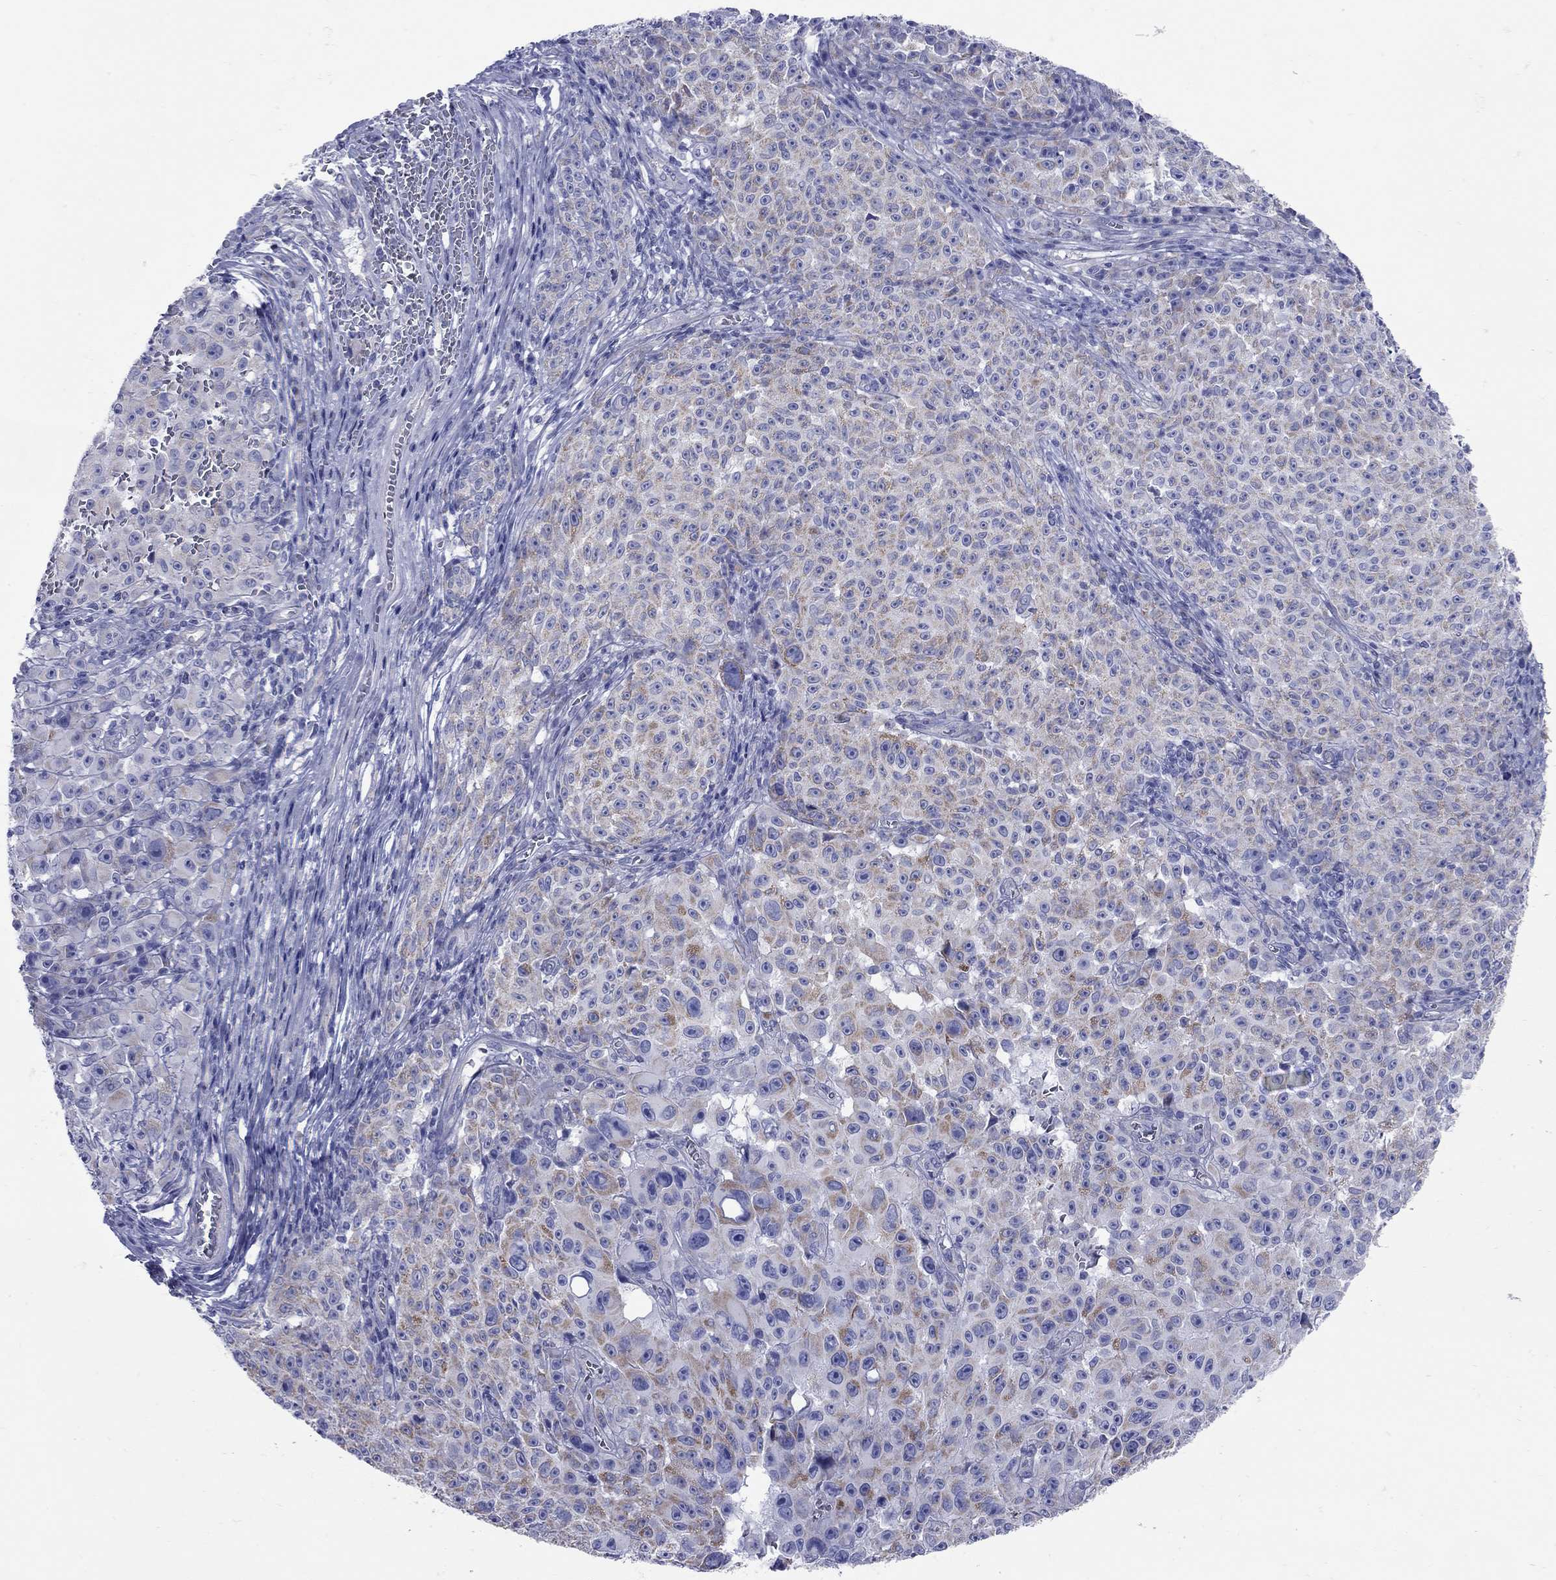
{"staining": {"intensity": "moderate", "quantity": "<25%", "location": "cytoplasmic/membranous"}, "tissue": "melanoma", "cell_type": "Tumor cells", "image_type": "cancer", "snomed": [{"axis": "morphology", "description": "Malignant melanoma, NOS"}, {"axis": "topography", "description": "Skin"}], "caption": "An immunohistochemistry photomicrograph of tumor tissue is shown. Protein staining in brown highlights moderate cytoplasmic/membranous positivity in malignant melanoma within tumor cells.", "gene": "PDZD3", "patient": {"sex": "female", "age": 82}}